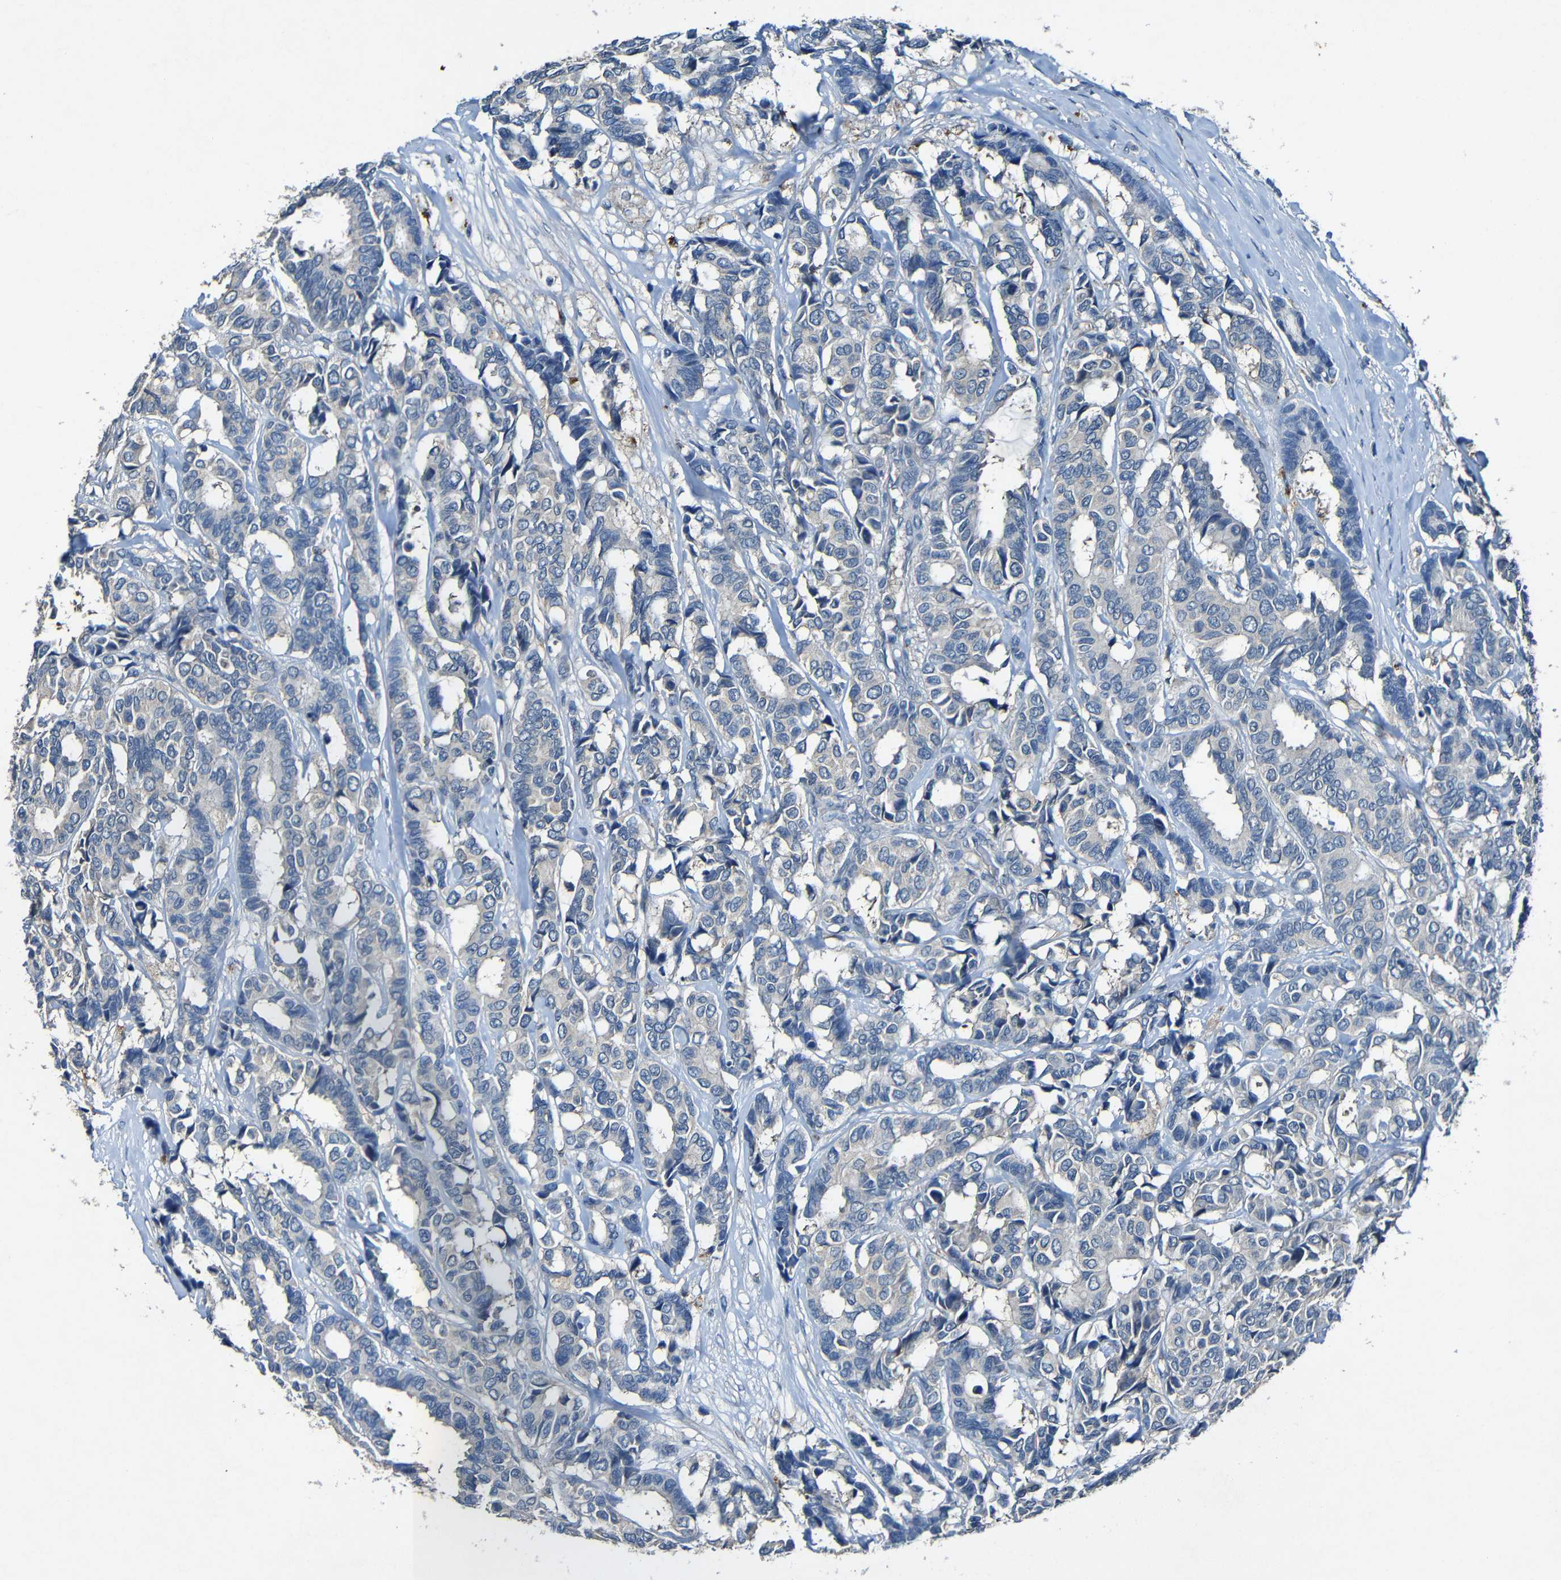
{"staining": {"intensity": "negative", "quantity": "none", "location": "none"}, "tissue": "breast cancer", "cell_type": "Tumor cells", "image_type": "cancer", "snomed": [{"axis": "morphology", "description": "Duct carcinoma"}, {"axis": "topography", "description": "Breast"}], "caption": "DAB (3,3'-diaminobenzidine) immunohistochemical staining of breast invasive ductal carcinoma reveals no significant staining in tumor cells.", "gene": "LRRC70", "patient": {"sex": "female", "age": 87}}